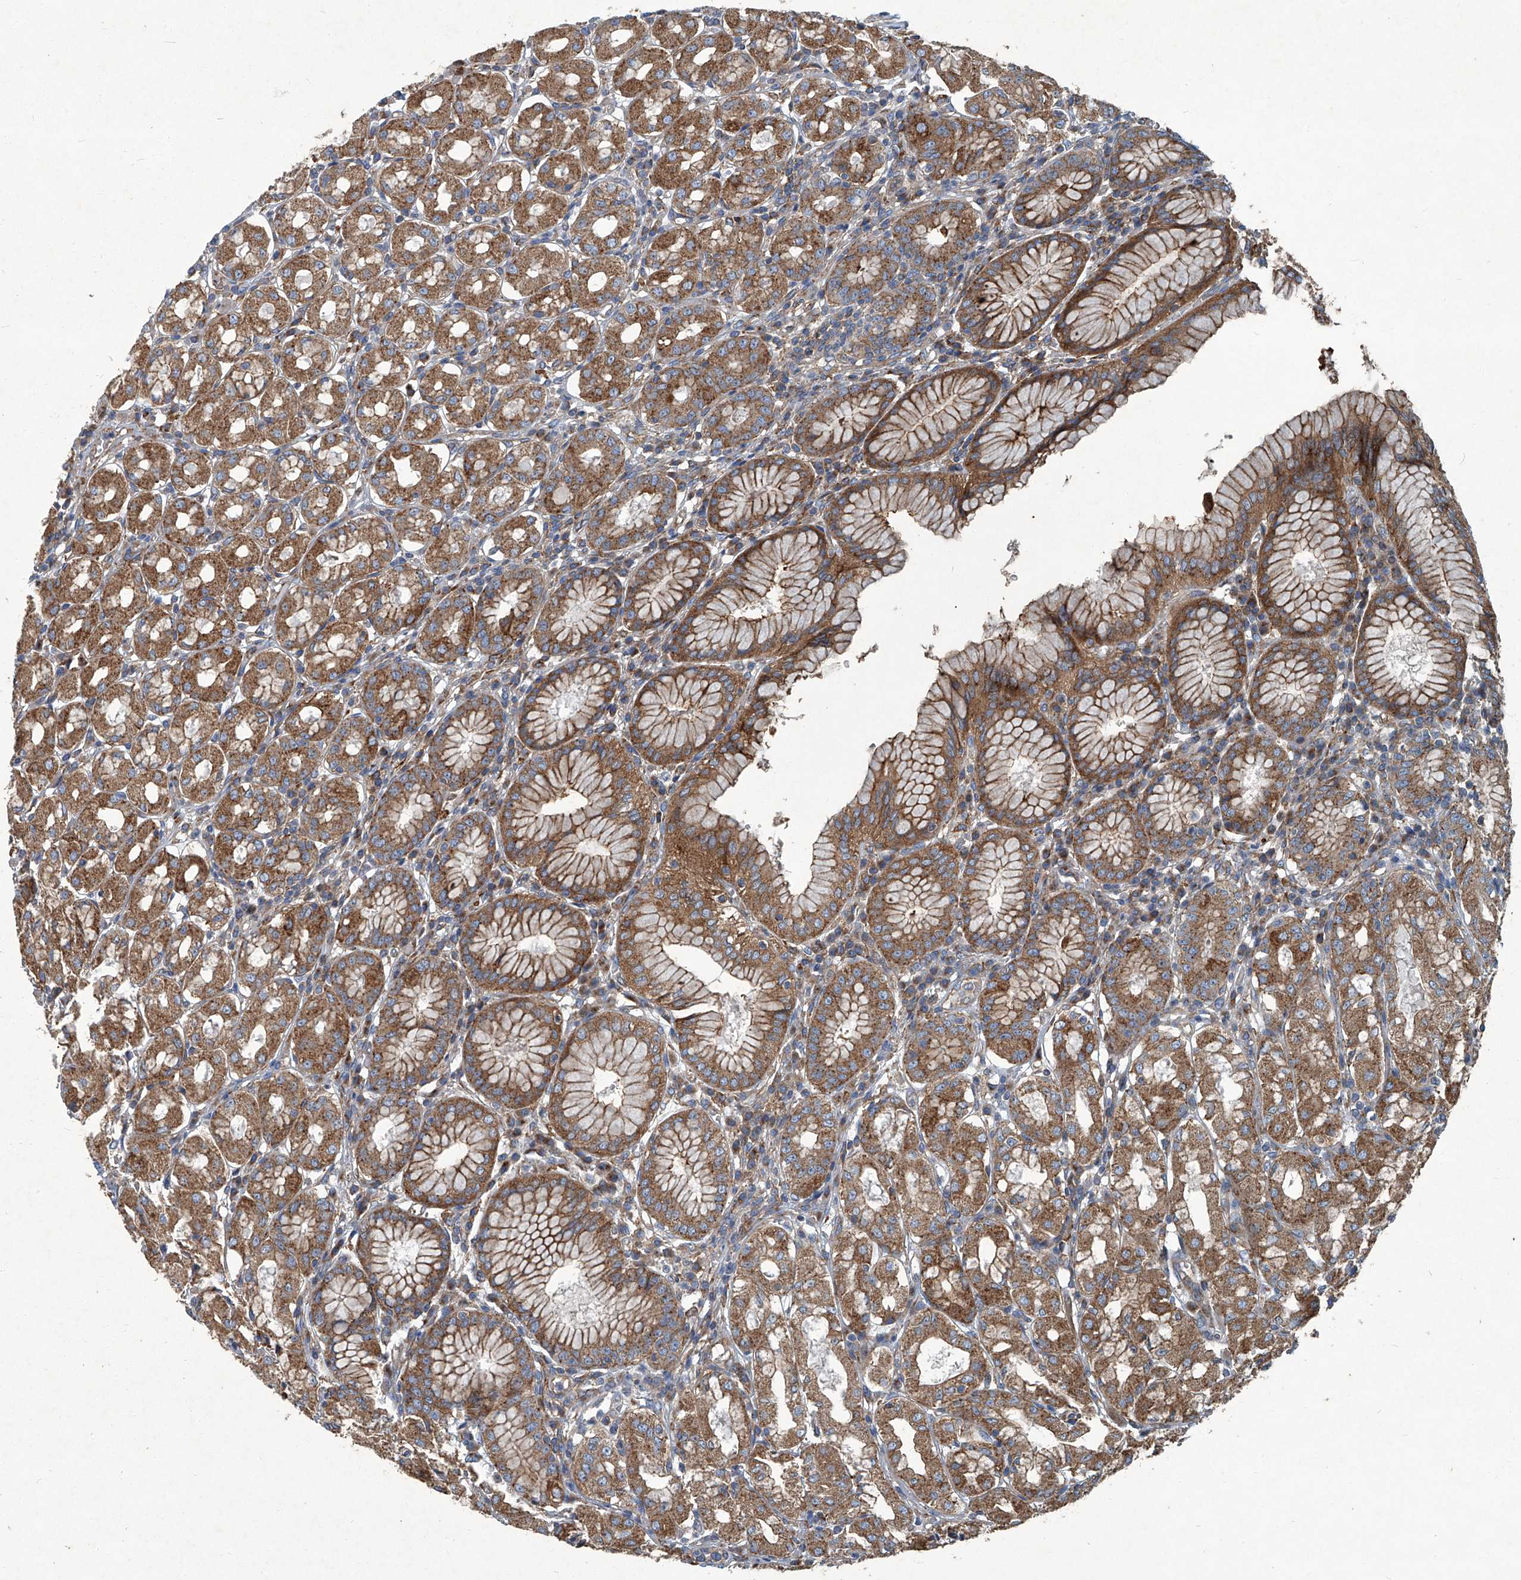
{"staining": {"intensity": "moderate", "quantity": ">75%", "location": "cytoplasmic/membranous"}, "tissue": "stomach", "cell_type": "Glandular cells", "image_type": "normal", "snomed": [{"axis": "morphology", "description": "Normal tissue, NOS"}, {"axis": "topography", "description": "Stomach"}, {"axis": "topography", "description": "Stomach, lower"}], "caption": "The histopathology image displays immunohistochemical staining of normal stomach. There is moderate cytoplasmic/membranous staining is present in approximately >75% of glandular cells.", "gene": "PIGH", "patient": {"sex": "female", "age": 56}}